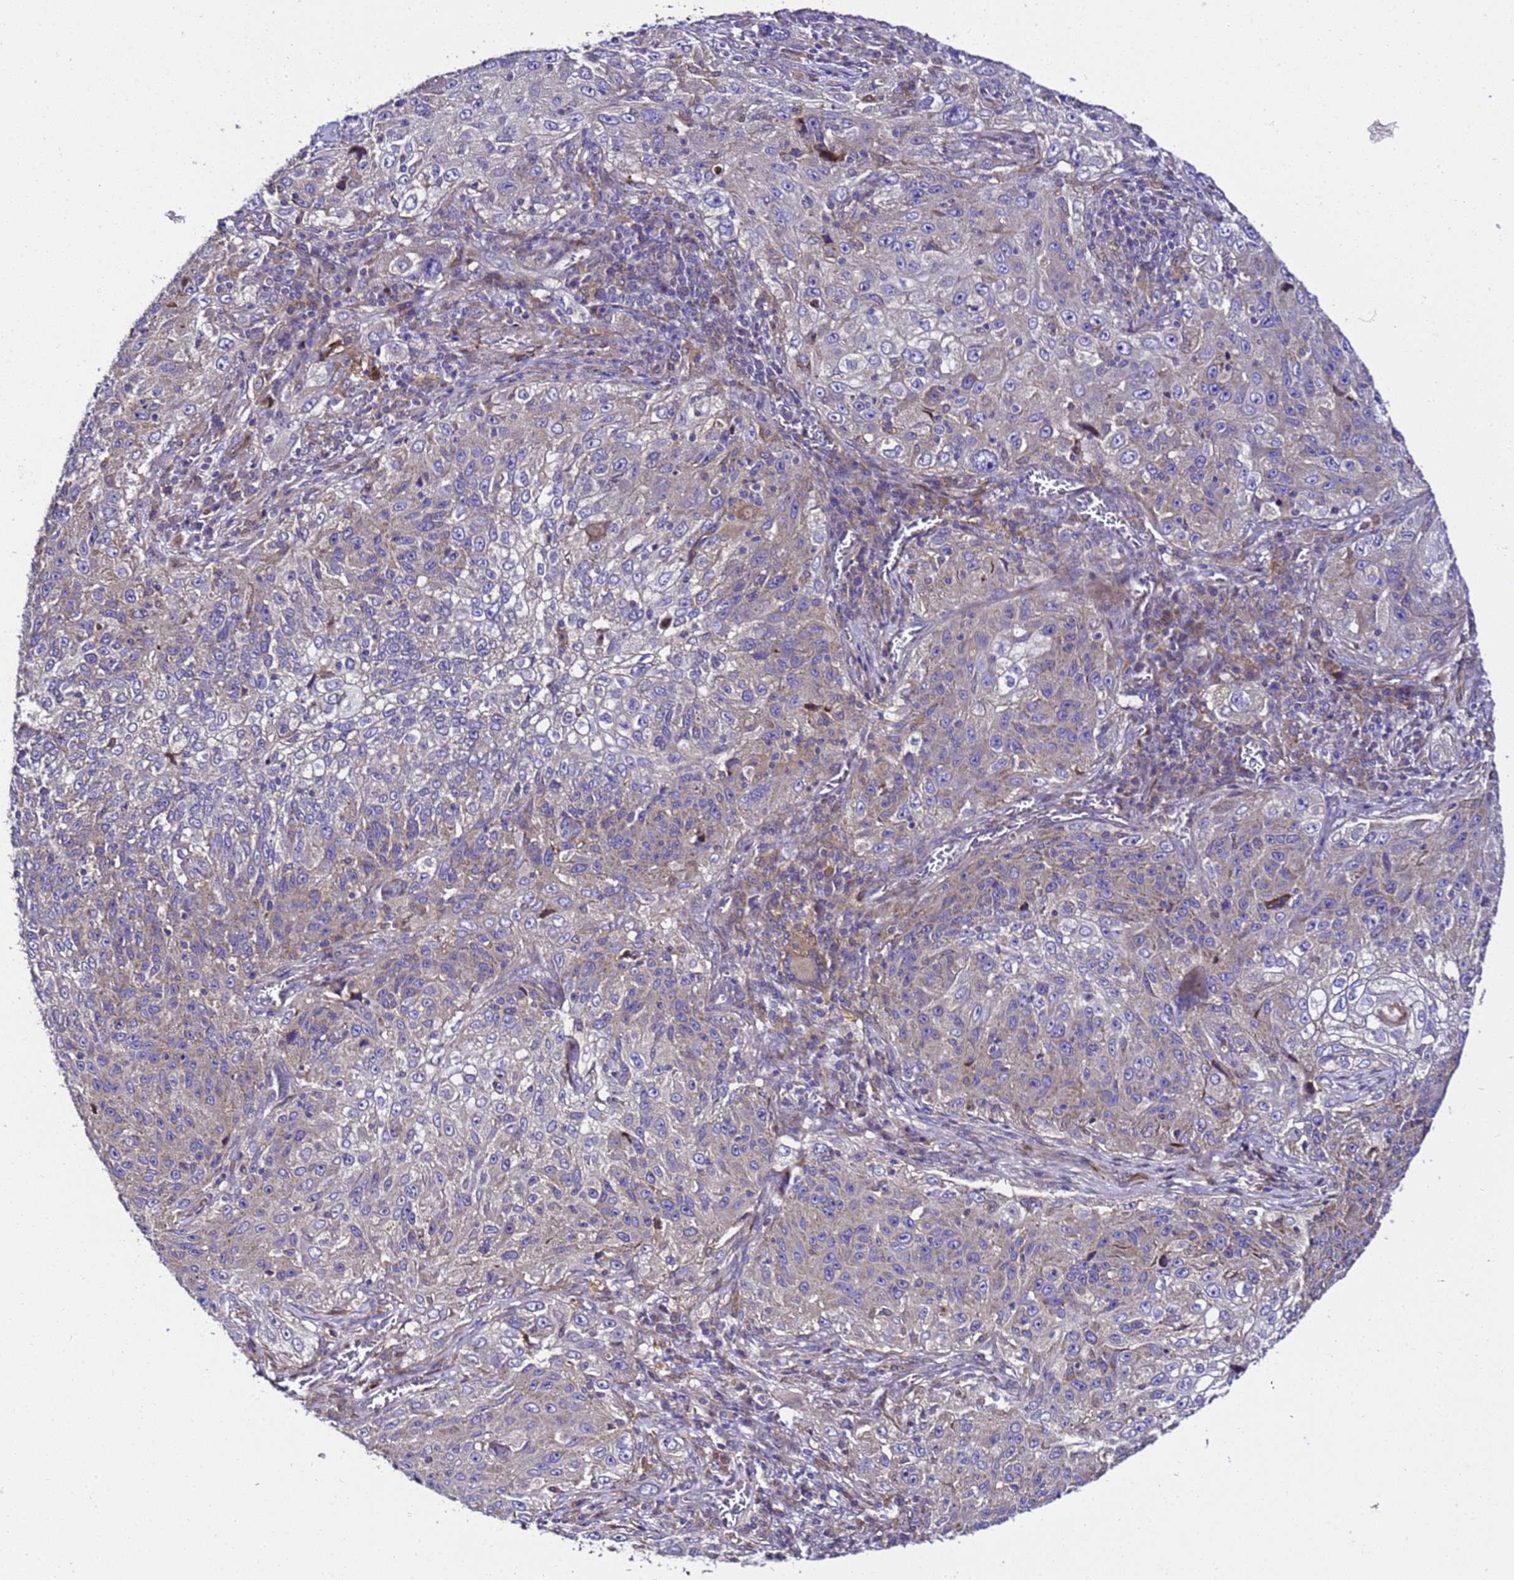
{"staining": {"intensity": "negative", "quantity": "none", "location": "none"}, "tissue": "lung cancer", "cell_type": "Tumor cells", "image_type": "cancer", "snomed": [{"axis": "morphology", "description": "Squamous cell carcinoma, NOS"}, {"axis": "topography", "description": "Lung"}], "caption": "Tumor cells are negative for brown protein staining in lung cancer.", "gene": "ZNF417", "patient": {"sex": "female", "age": 69}}